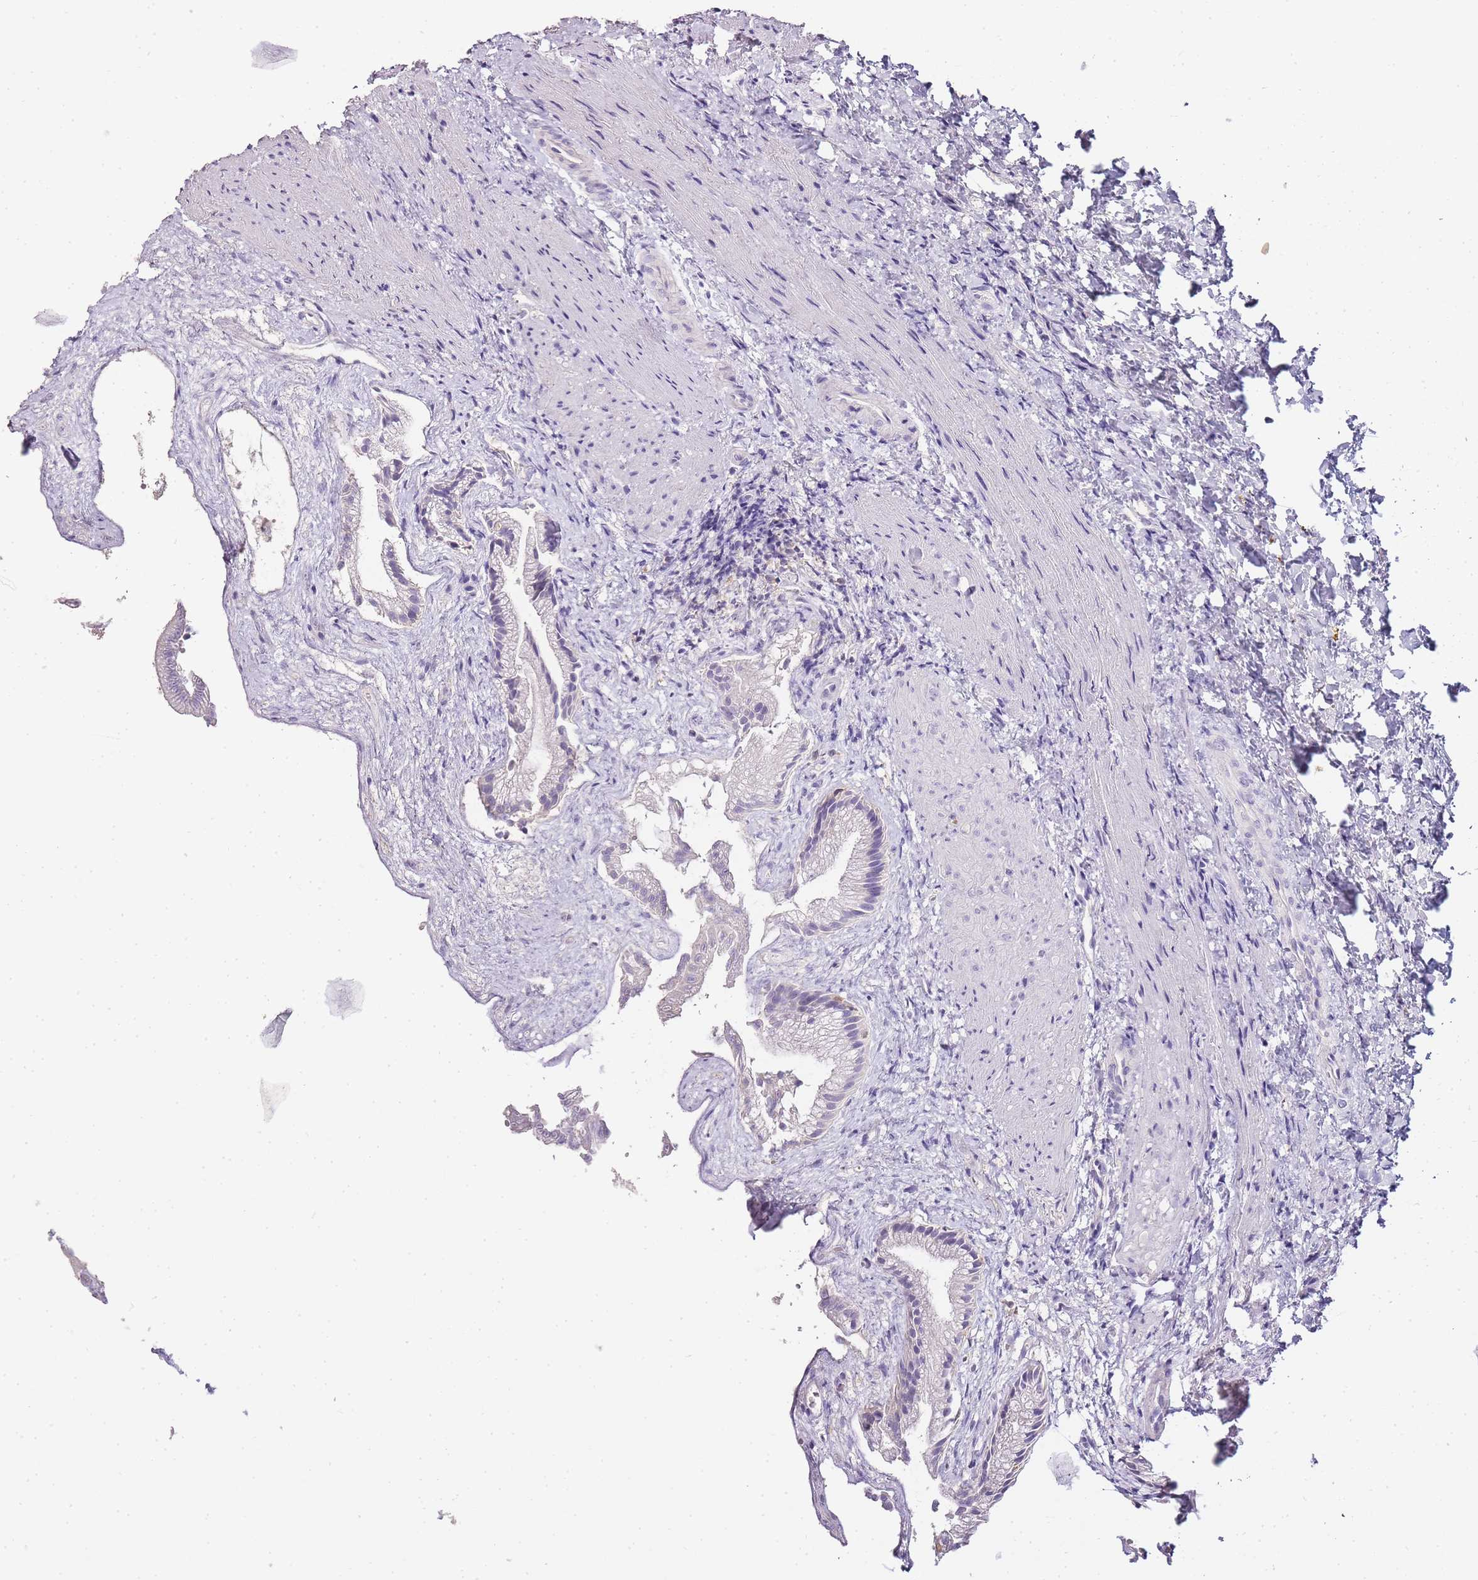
{"staining": {"intensity": "negative", "quantity": "none", "location": "none"}, "tissue": "gallbladder", "cell_type": "Glandular cells", "image_type": "normal", "snomed": [{"axis": "morphology", "description": "Normal tissue, NOS"}, {"axis": "morphology", "description": "Inflammation, NOS"}, {"axis": "topography", "description": "Gallbladder"}], "caption": "Immunohistochemistry (IHC) histopathology image of normal gallbladder: gallbladder stained with DAB (3,3'-diaminobenzidine) exhibits no significant protein expression in glandular cells.", "gene": "ZBP1", "patient": {"sex": "male", "age": 51}}